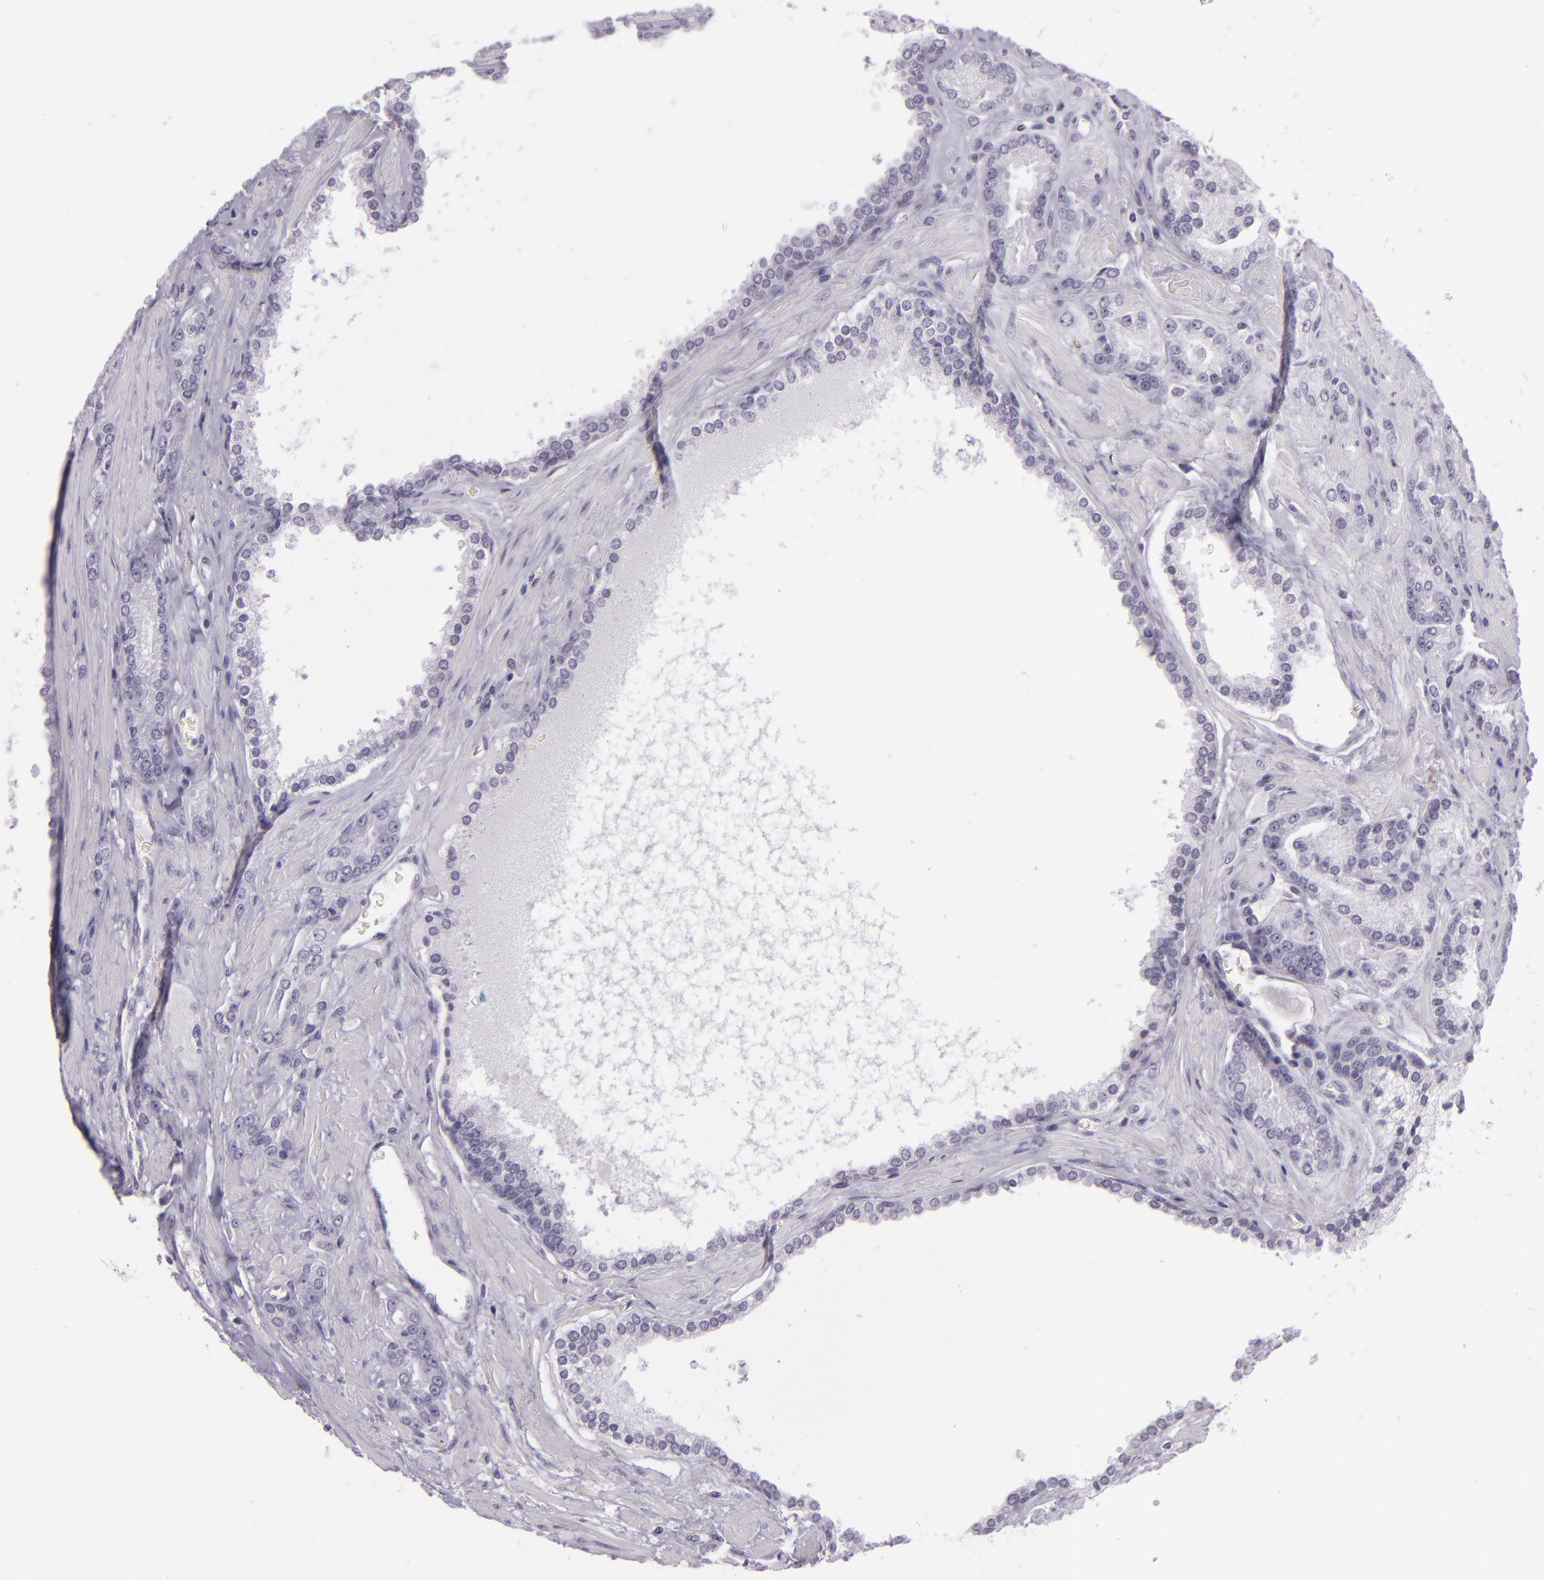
{"staining": {"intensity": "negative", "quantity": "none", "location": "none"}, "tissue": "prostate cancer", "cell_type": "Tumor cells", "image_type": "cancer", "snomed": [{"axis": "morphology", "description": "Adenocarcinoma, High grade"}, {"axis": "topography", "description": "Prostate"}], "caption": "Tumor cells are negative for brown protein staining in high-grade adenocarcinoma (prostate).", "gene": "MCM3", "patient": {"sex": "male", "age": 71}}